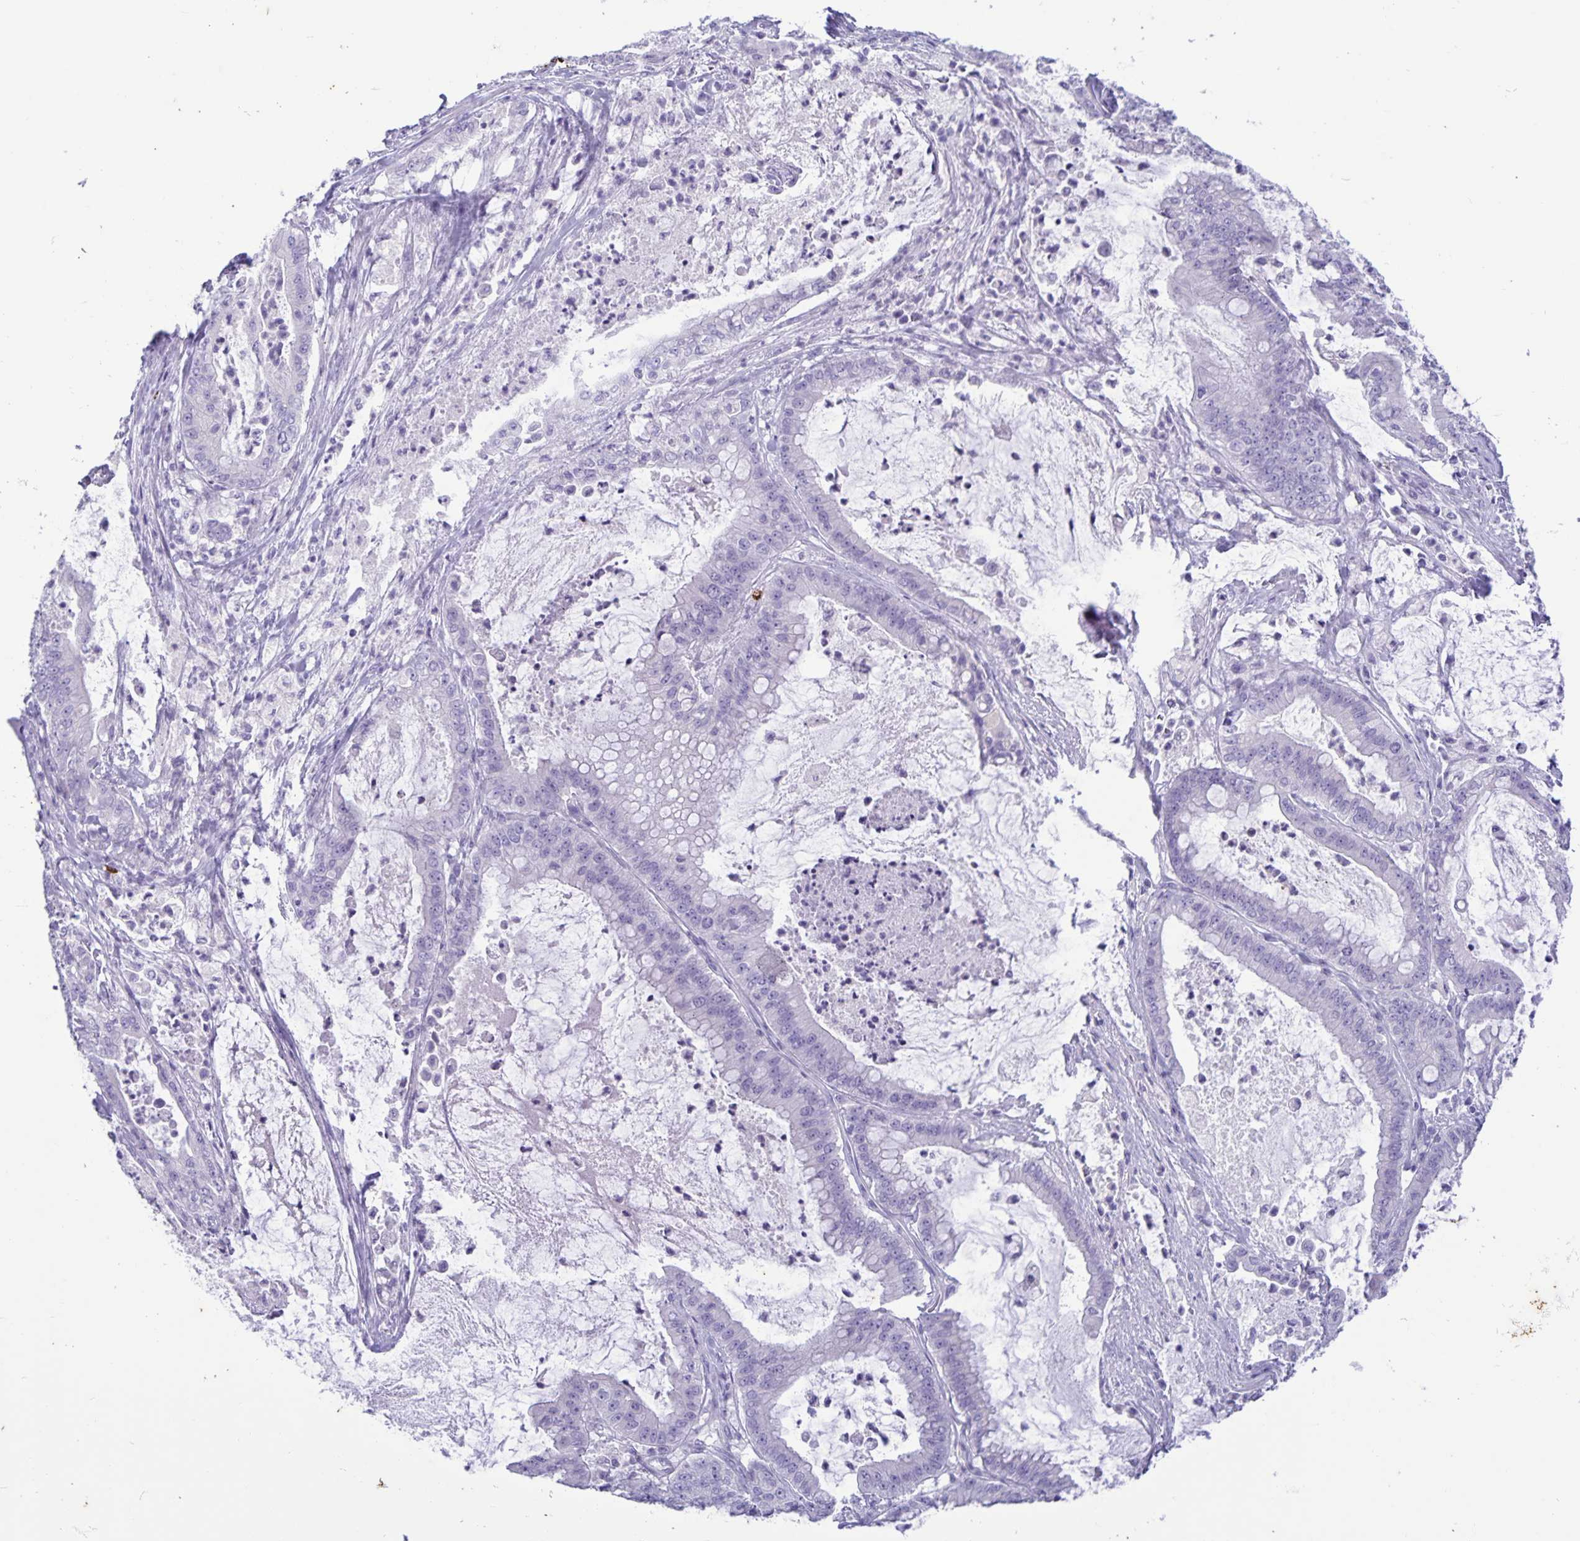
{"staining": {"intensity": "negative", "quantity": "none", "location": "none"}, "tissue": "pancreatic cancer", "cell_type": "Tumor cells", "image_type": "cancer", "snomed": [{"axis": "morphology", "description": "Adenocarcinoma, NOS"}, {"axis": "topography", "description": "Pancreas"}], "caption": "Immunohistochemistry histopathology image of pancreatic cancer stained for a protein (brown), which demonstrates no positivity in tumor cells. (DAB (3,3'-diaminobenzidine) immunohistochemistry visualized using brightfield microscopy, high magnification).", "gene": "IBTK", "patient": {"sex": "male", "age": 71}}